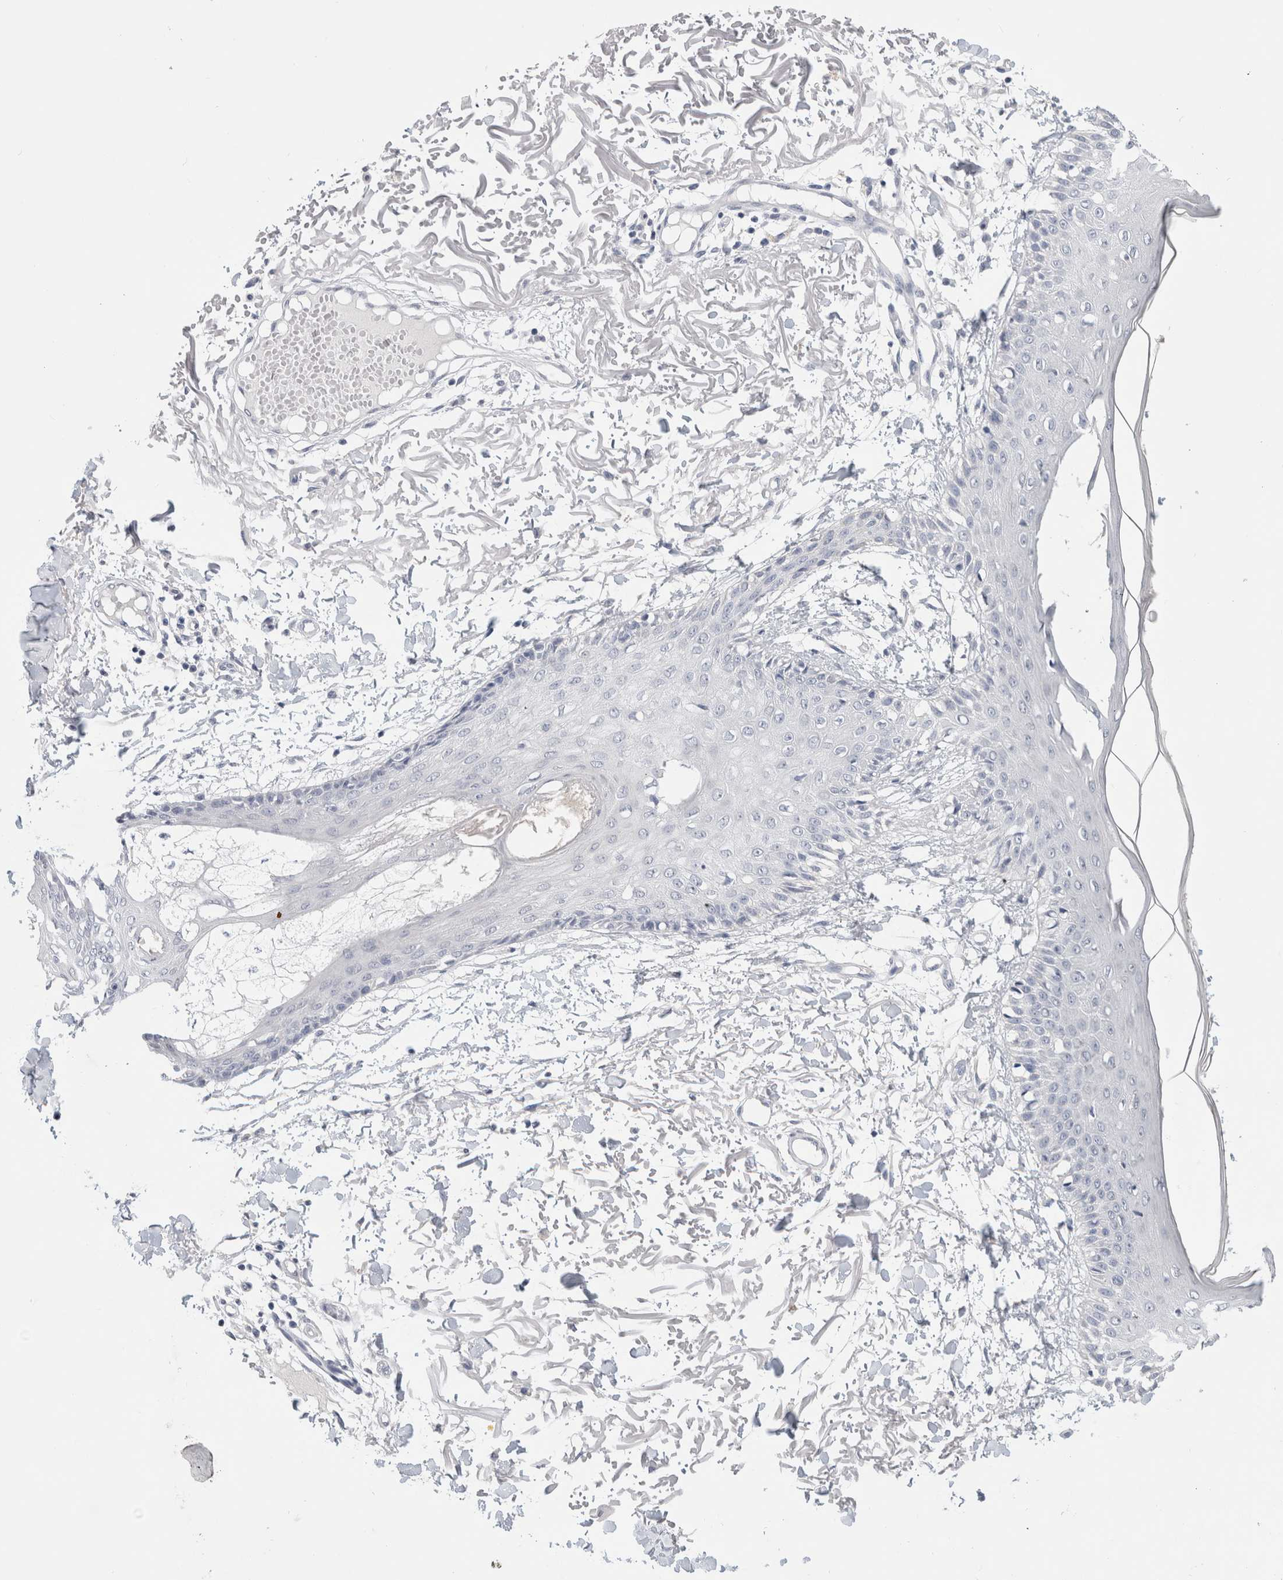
{"staining": {"intensity": "negative", "quantity": "none", "location": "none"}, "tissue": "skin", "cell_type": "Fibroblasts", "image_type": "normal", "snomed": [{"axis": "morphology", "description": "Normal tissue, NOS"}, {"axis": "morphology", "description": "Squamous cell carcinoma, NOS"}, {"axis": "topography", "description": "Skin"}, {"axis": "topography", "description": "Peripheral nerve tissue"}], "caption": "Photomicrograph shows no significant protein expression in fibroblasts of normal skin.", "gene": "BCAN", "patient": {"sex": "male", "age": 83}}